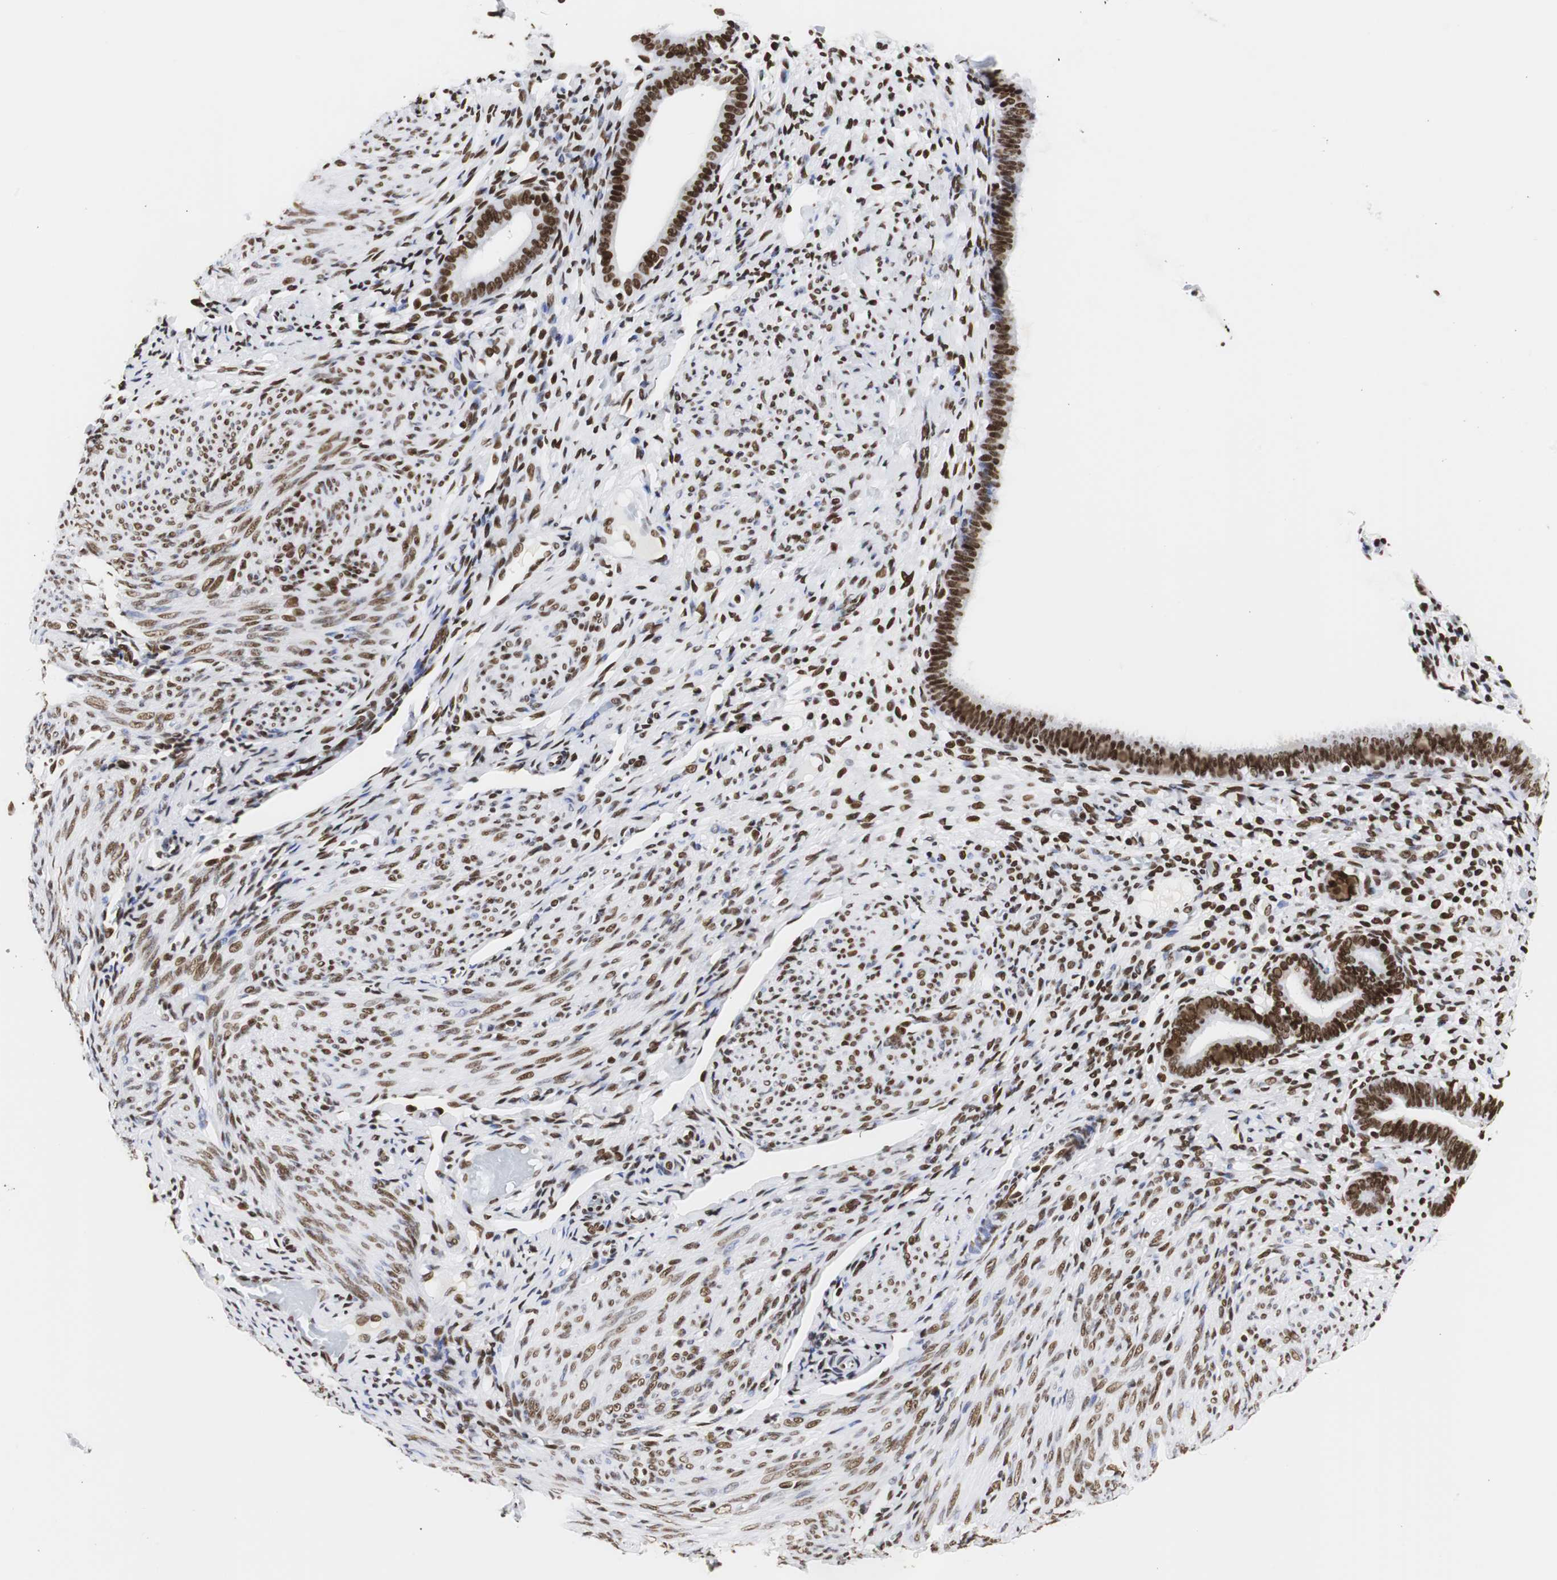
{"staining": {"intensity": "strong", "quantity": ">75%", "location": "nuclear"}, "tissue": "endometrium", "cell_type": "Cells in endometrial stroma", "image_type": "normal", "snomed": [{"axis": "morphology", "description": "Normal tissue, NOS"}, {"axis": "topography", "description": "Endometrium"}], "caption": "Human endometrium stained with a brown dye demonstrates strong nuclear positive positivity in approximately >75% of cells in endometrial stroma.", "gene": "HNRNPH2", "patient": {"sex": "female", "age": 61}}